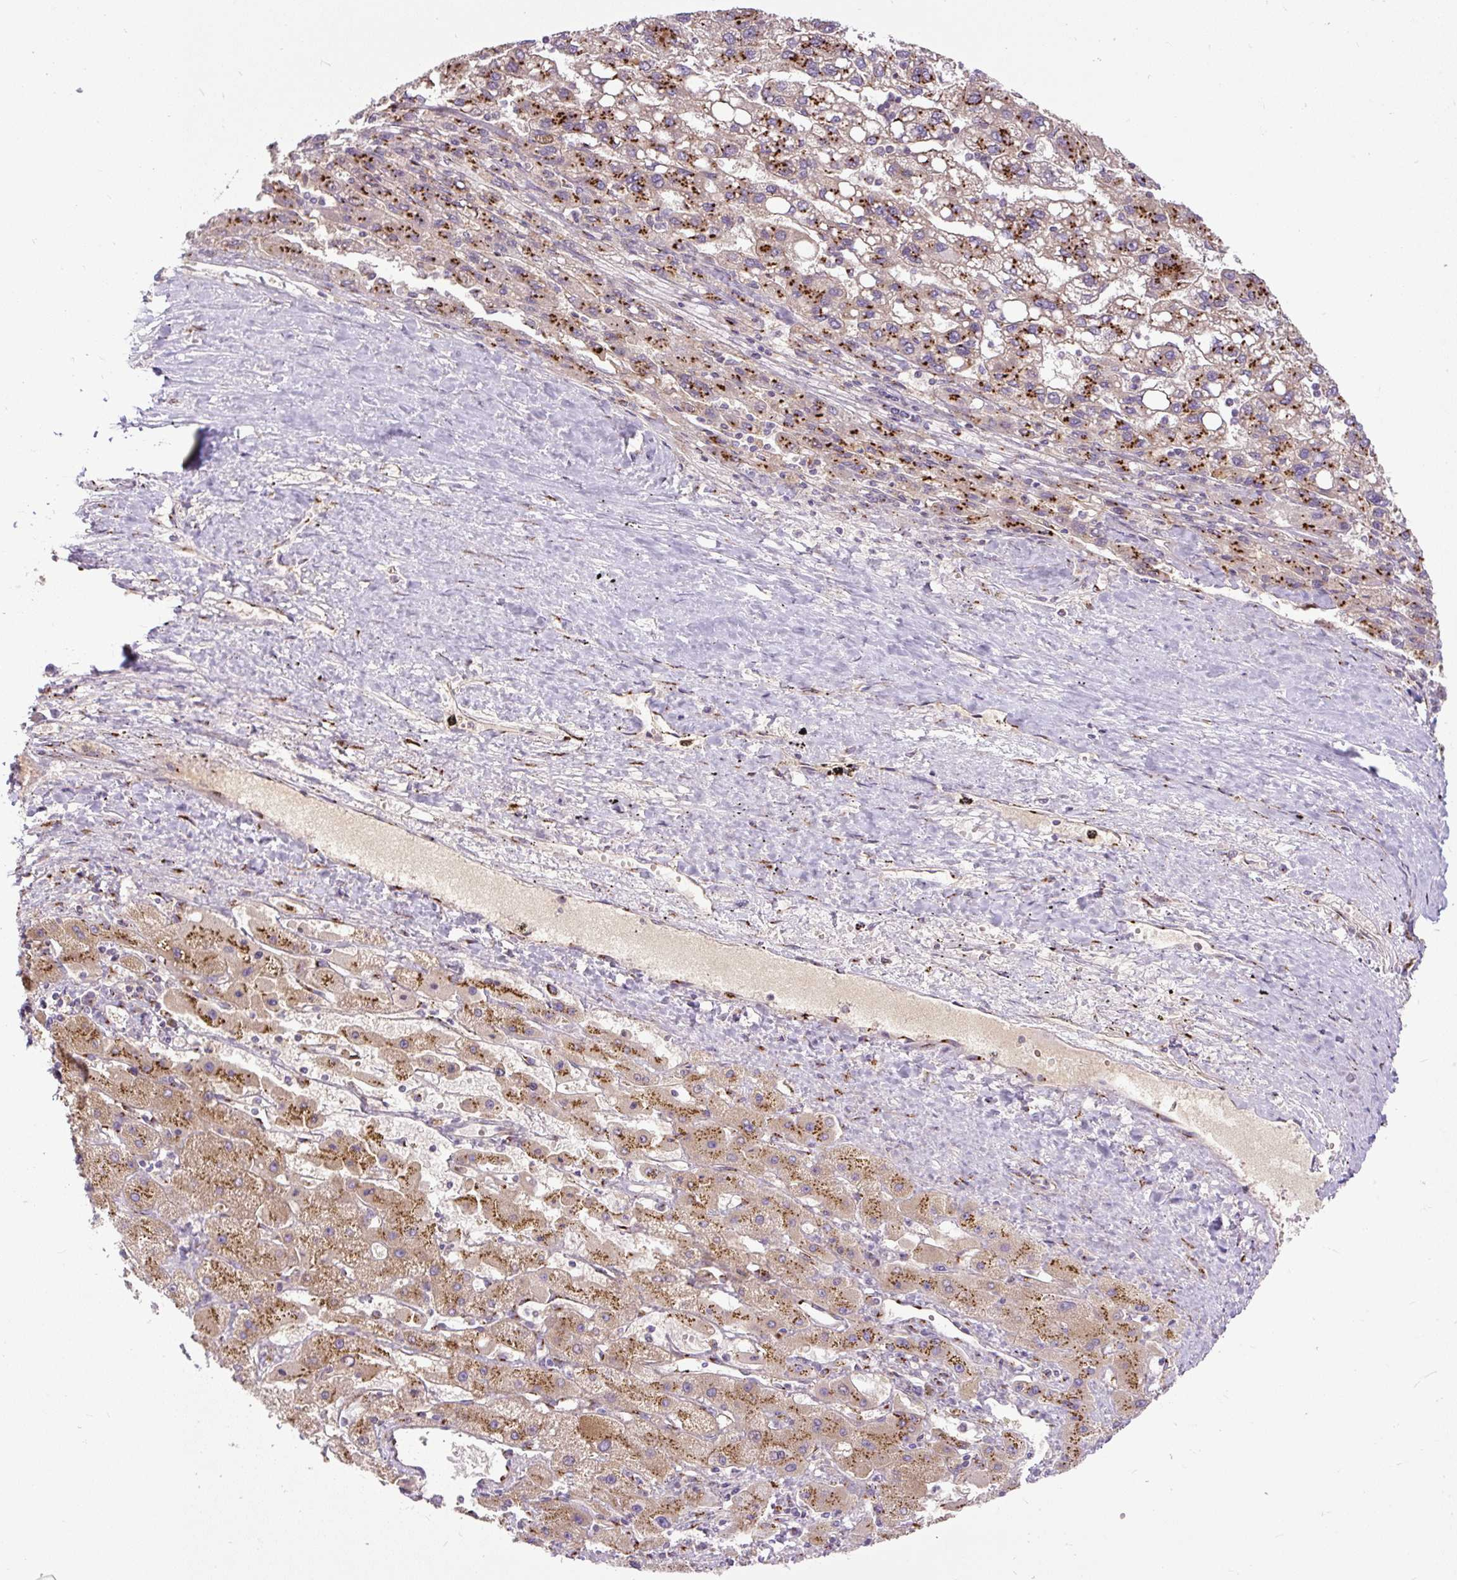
{"staining": {"intensity": "strong", "quantity": "25%-75%", "location": "cytoplasmic/membranous"}, "tissue": "liver cancer", "cell_type": "Tumor cells", "image_type": "cancer", "snomed": [{"axis": "morphology", "description": "Carcinoma, Hepatocellular, NOS"}, {"axis": "topography", "description": "Liver"}], "caption": "Brown immunohistochemical staining in human liver hepatocellular carcinoma exhibits strong cytoplasmic/membranous staining in about 25%-75% of tumor cells.", "gene": "MSMP", "patient": {"sex": "female", "age": 82}}